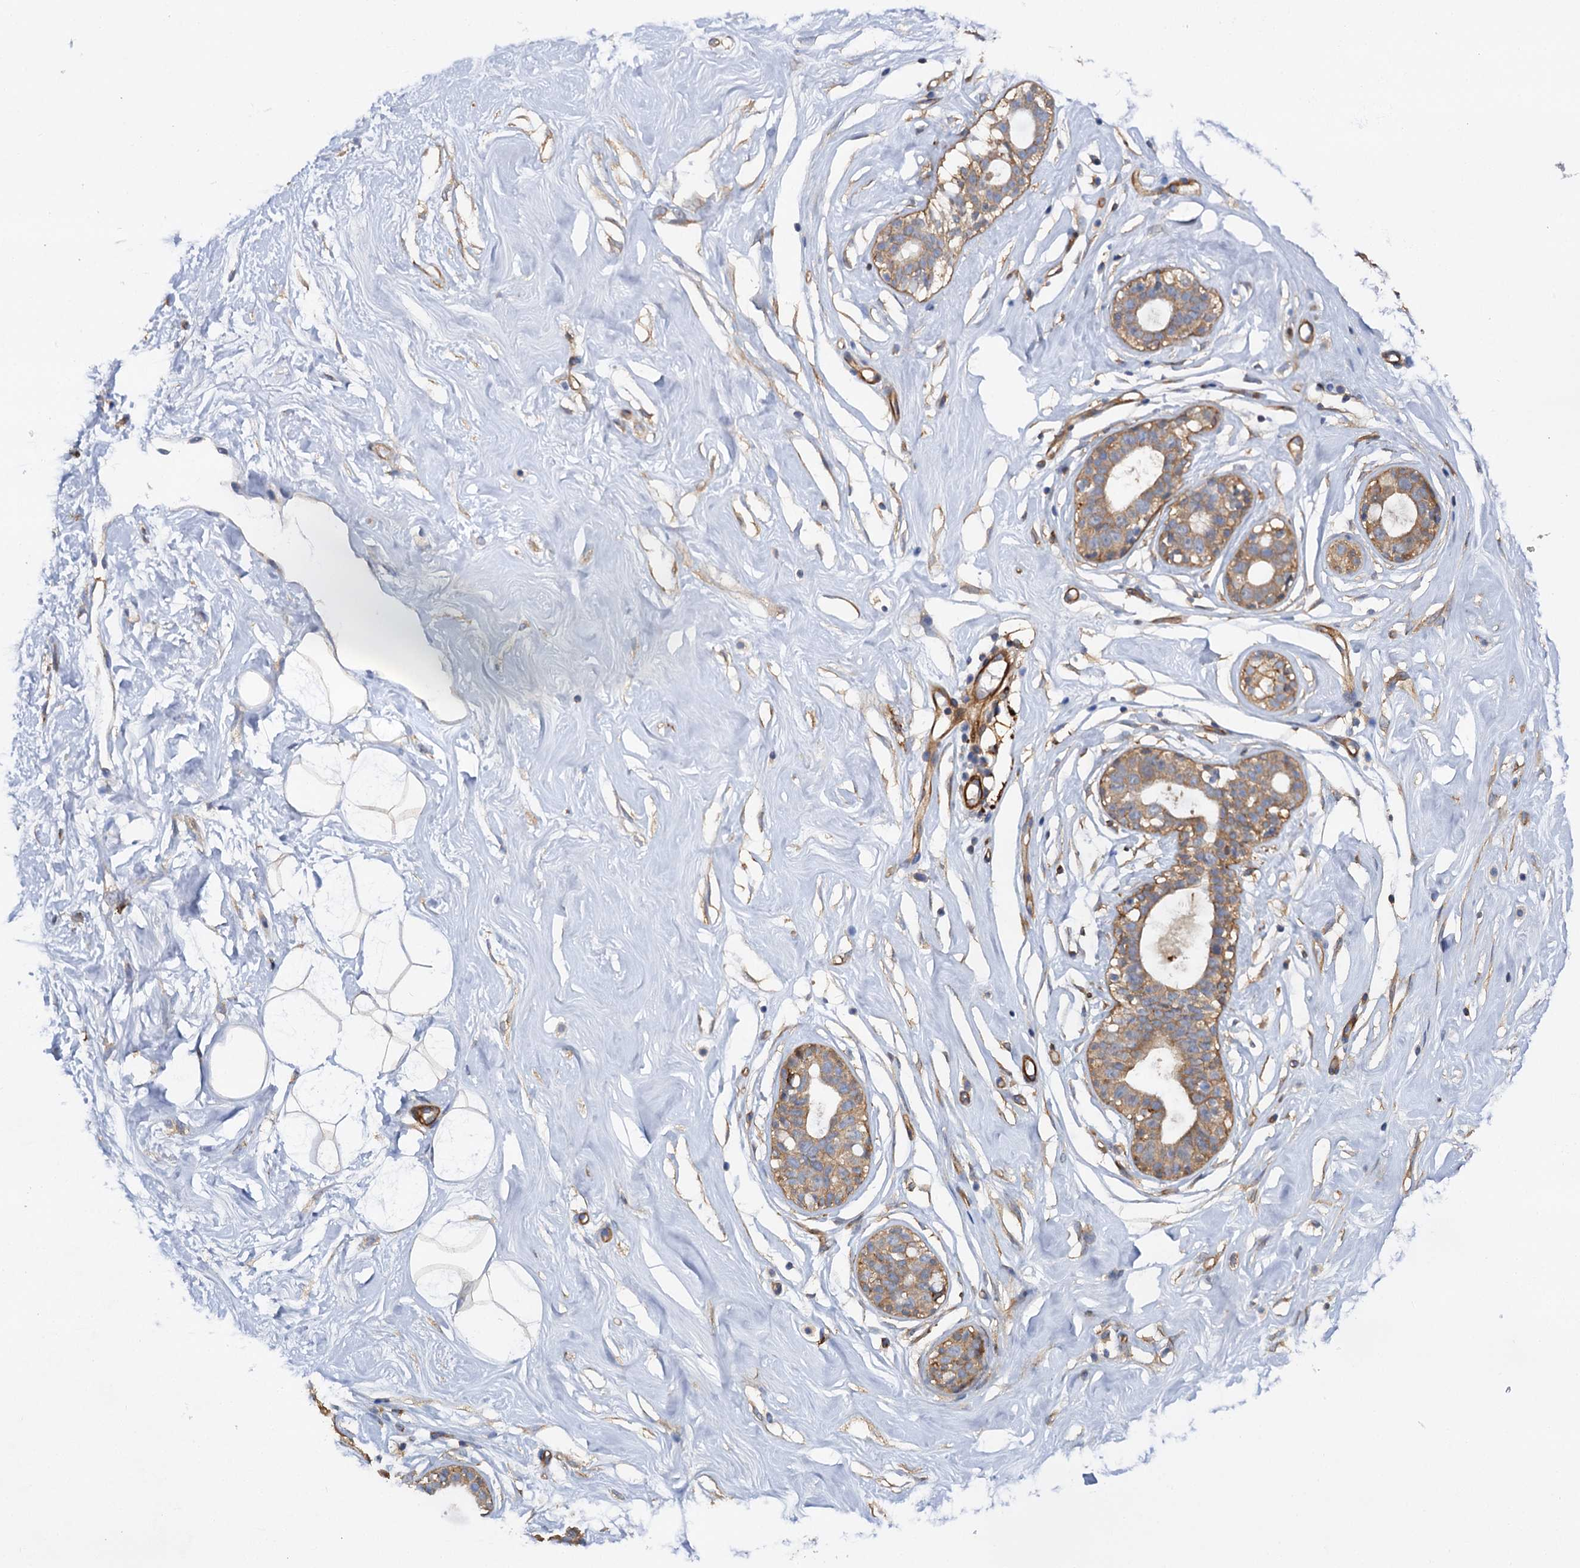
{"staining": {"intensity": "weak", "quantity": ">75%", "location": "cytoplasmic/membranous"}, "tissue": "breast", "cell_type": "Adipocytes", "image_type": "normal", "snomed": [{"axis": "morphology", "description": "Normal tissue, NOS"}, {"axis": "morphology", "description": "Adenoma, NOS"}, {"axis": "topography", "description": "Breast"}], "caption": "The histopathology image reveals immunohistochemical staining of normal breast. There is weak cytoplasmic/membranous staining is appreciated in approximately >75% of adipocytes.", "gene": "CSAD", "patient": {"sex": "female", "age": 23}}